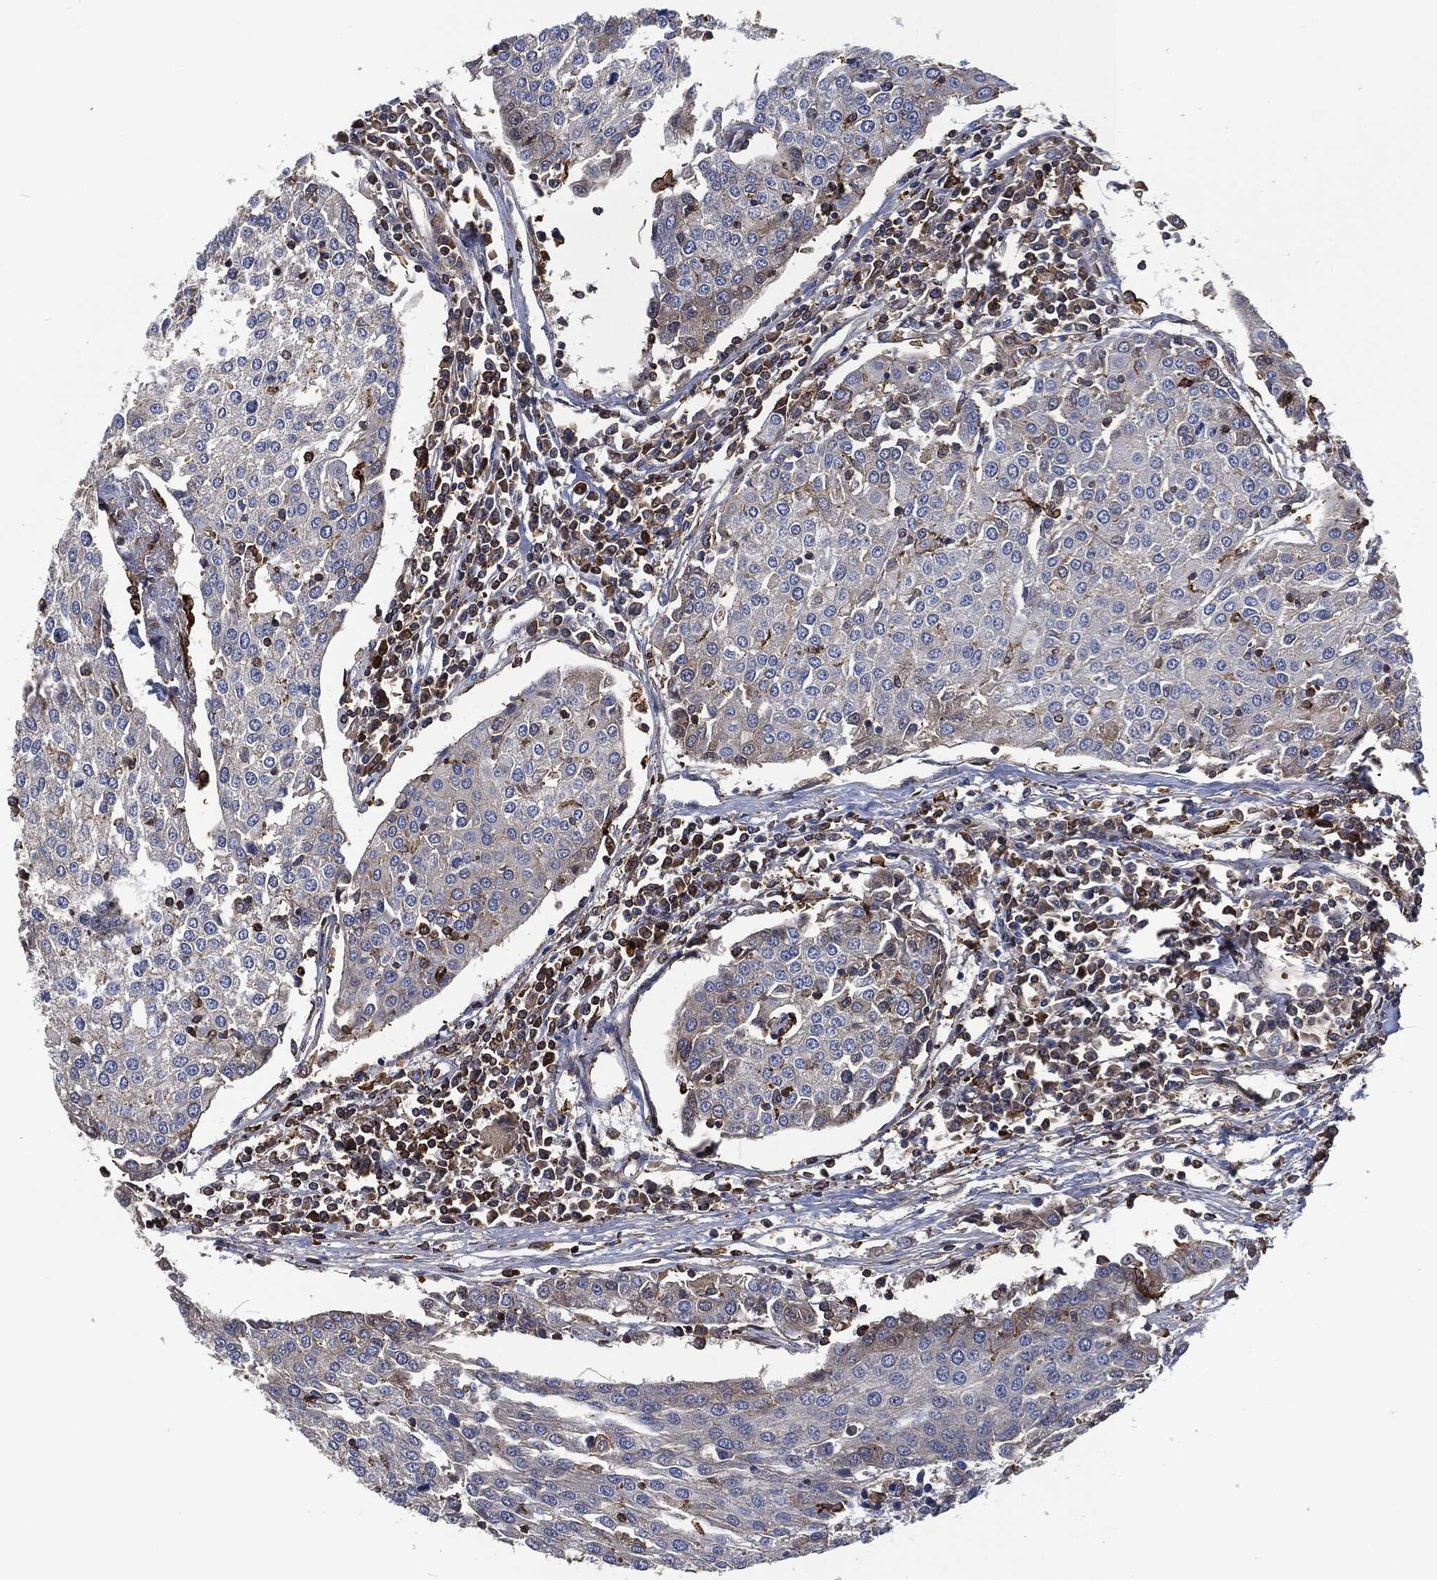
{"staining": {"intensity": "weak", "quantity": "<25%", "location": "cytoplasmic/membranous"}, "tissue": "urothelial cancer", "cell_type": "Tumor cells", "image_type": "cancer", "snomed": [{"axis": "morphology", "description": "Urothelial carcinoma, High grade"}, {"axis": "topography", "description": "Urinary bladder"}], "caption": "The micrograph demonstrates no staining of tumor cells in urothelial cancer.", "gene": "LGALS9", "patient": {"sex": "female", "age": 85}}